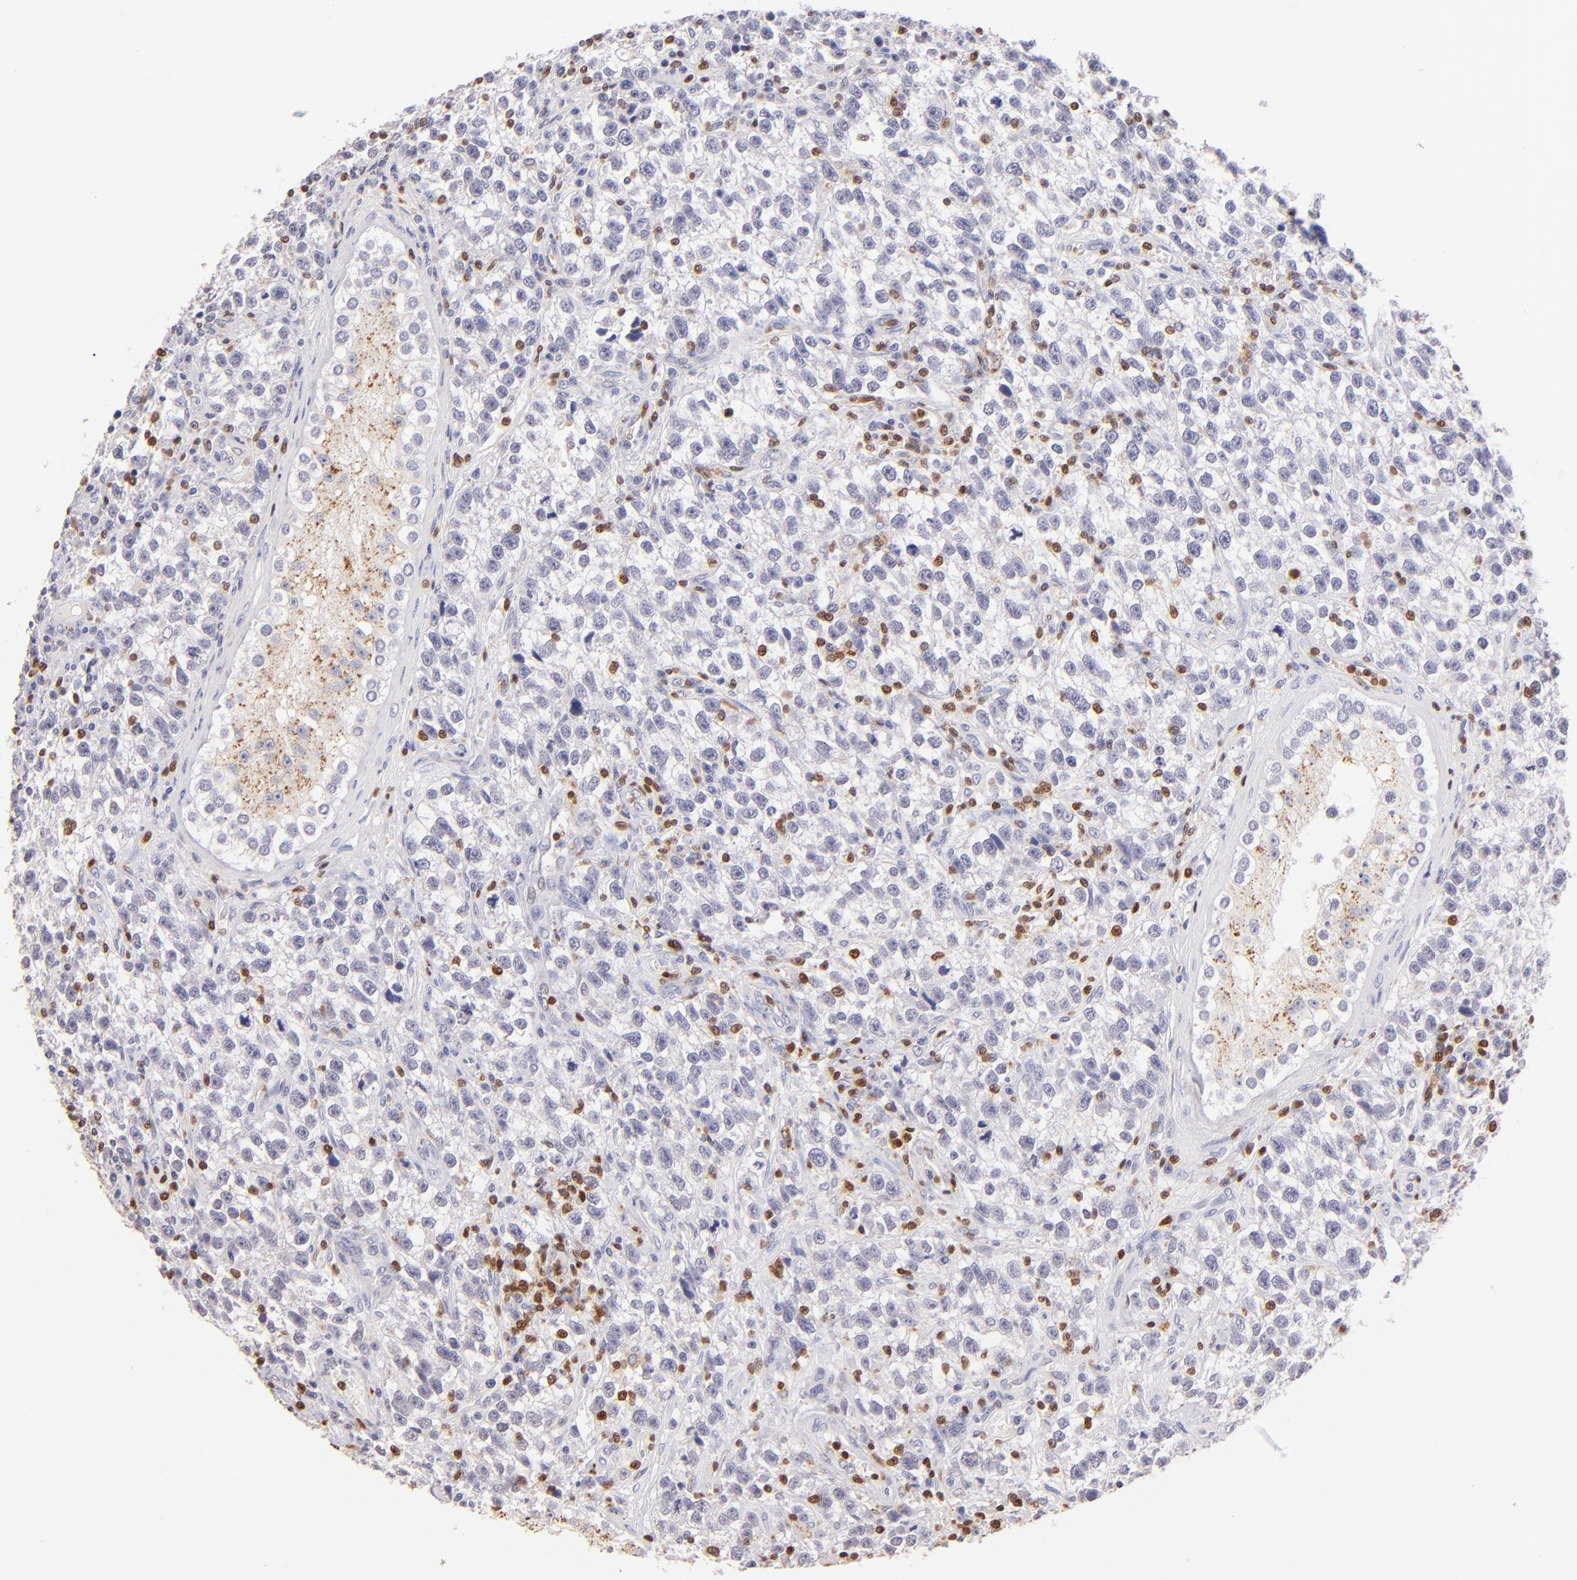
{"staining": {"intensity": "negative", "quantity": "none", "location": "none"}, "tissue": "testis cancer", "cell_type": "Tumor cells", "image_type": "cancer", "snomed": [{"axis": "morphology", "description": "Seminoma, NOS"}, {"axis": "topography", "description": "Testis"}], "caption": "DAB immunohistochemical staining of human testis cancer displays no significant positivity in tumor cells.", "gene": "ZAP70", "patient": {"sex": "male", "age": 38}}